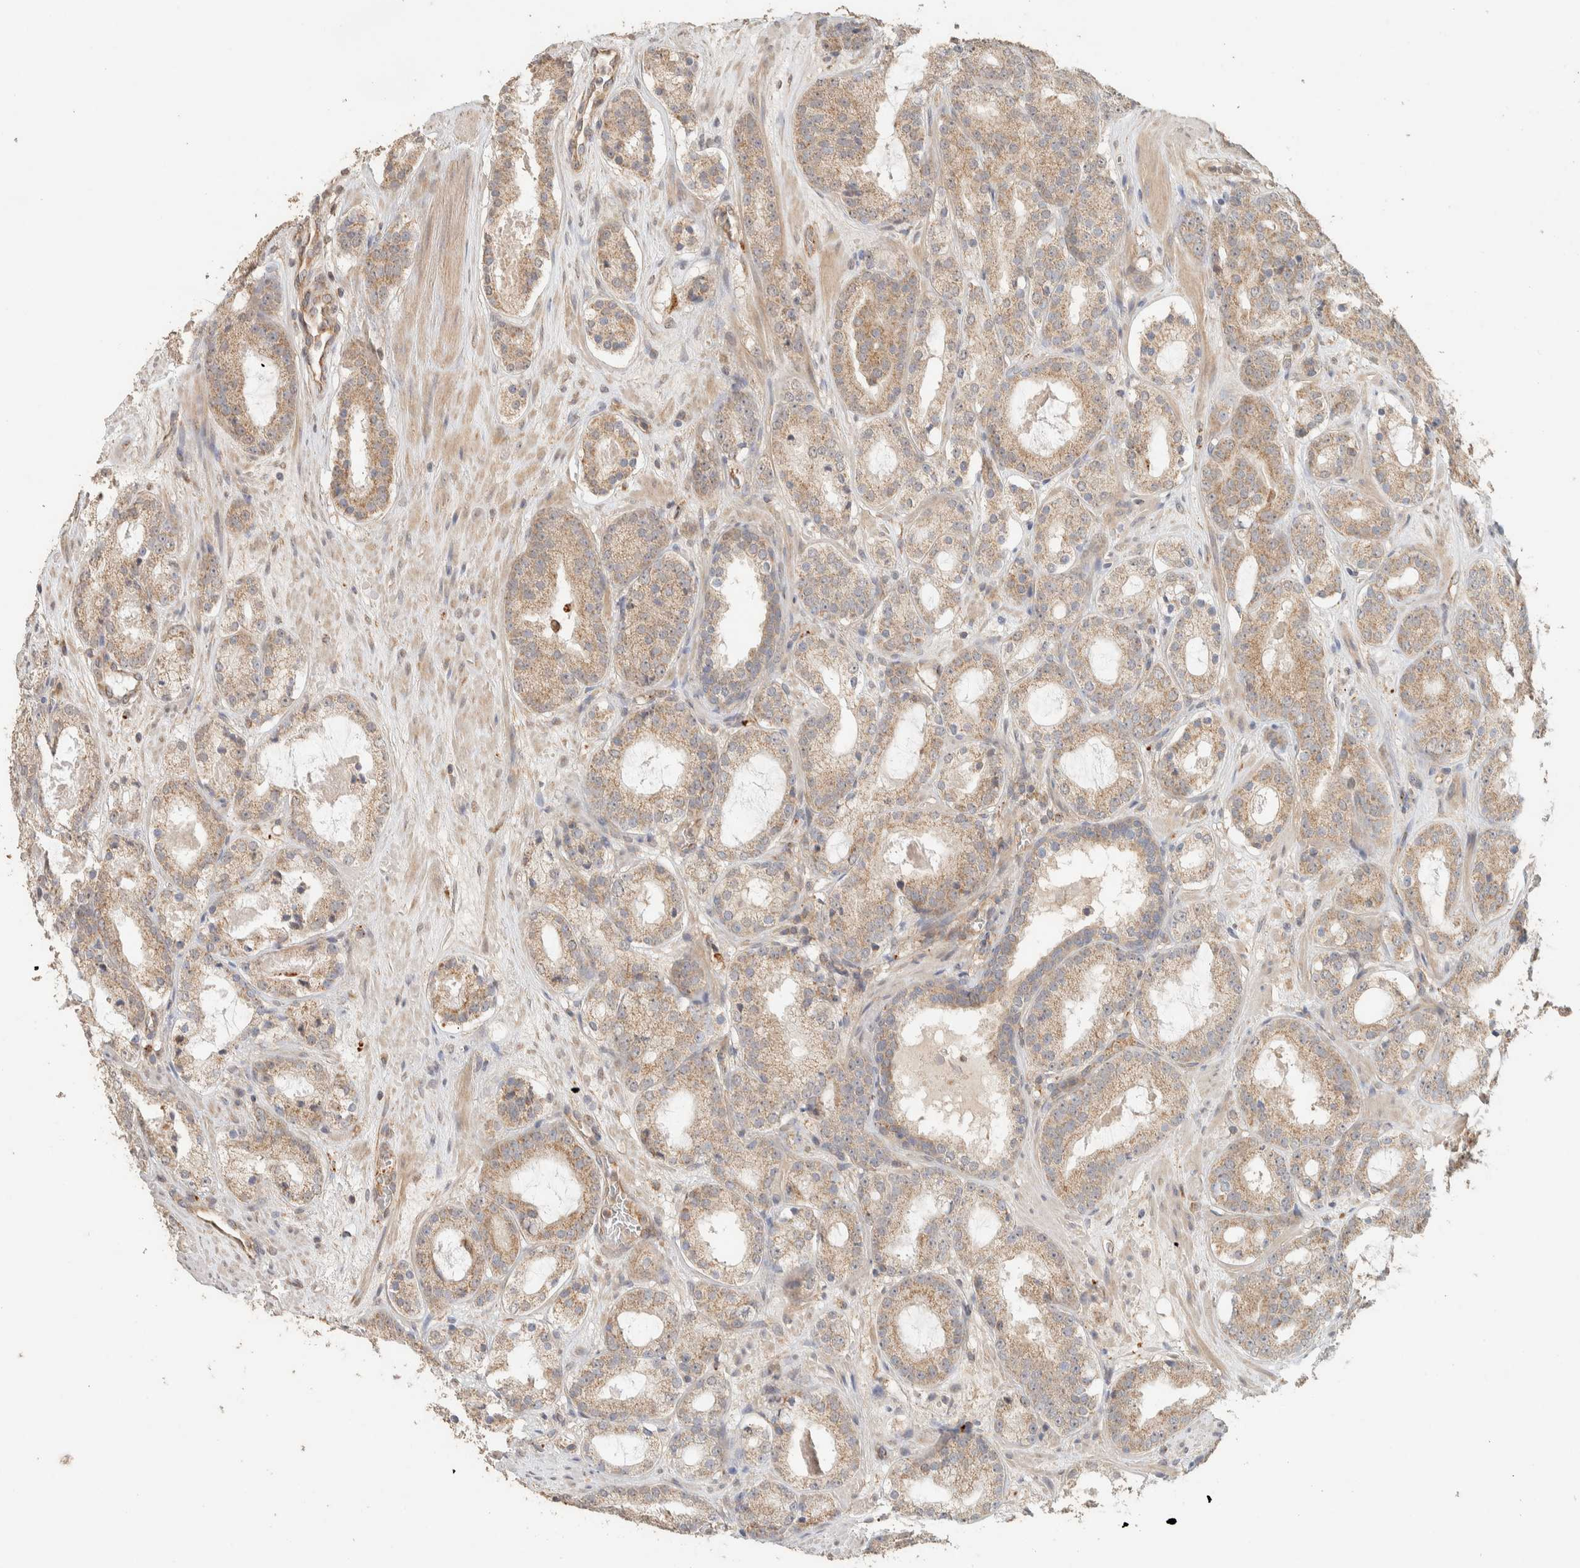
{"staining": {"intensity": "weak", "quantity": ">75%", "location": "cytoplasmic/membranous"}, "tissue": "prostate cancer", "cell_type": "Tumor cells", "image_type": "cancer", "snomed": [{"axis": "morphology", "description": "Adenocarcinoma, Low grade"}, {"axis": "topography", "description": "Prostate"}], "caption": "This image shows immunohistochemistry staining of human prostate cancer (adenocarcinoma (low-grade)), with low weak cytoplasmic/membranous staining in about >75% of tumor cells.", "gene": "PDE7B", "patient": {"sex": "male", "age": 69}}